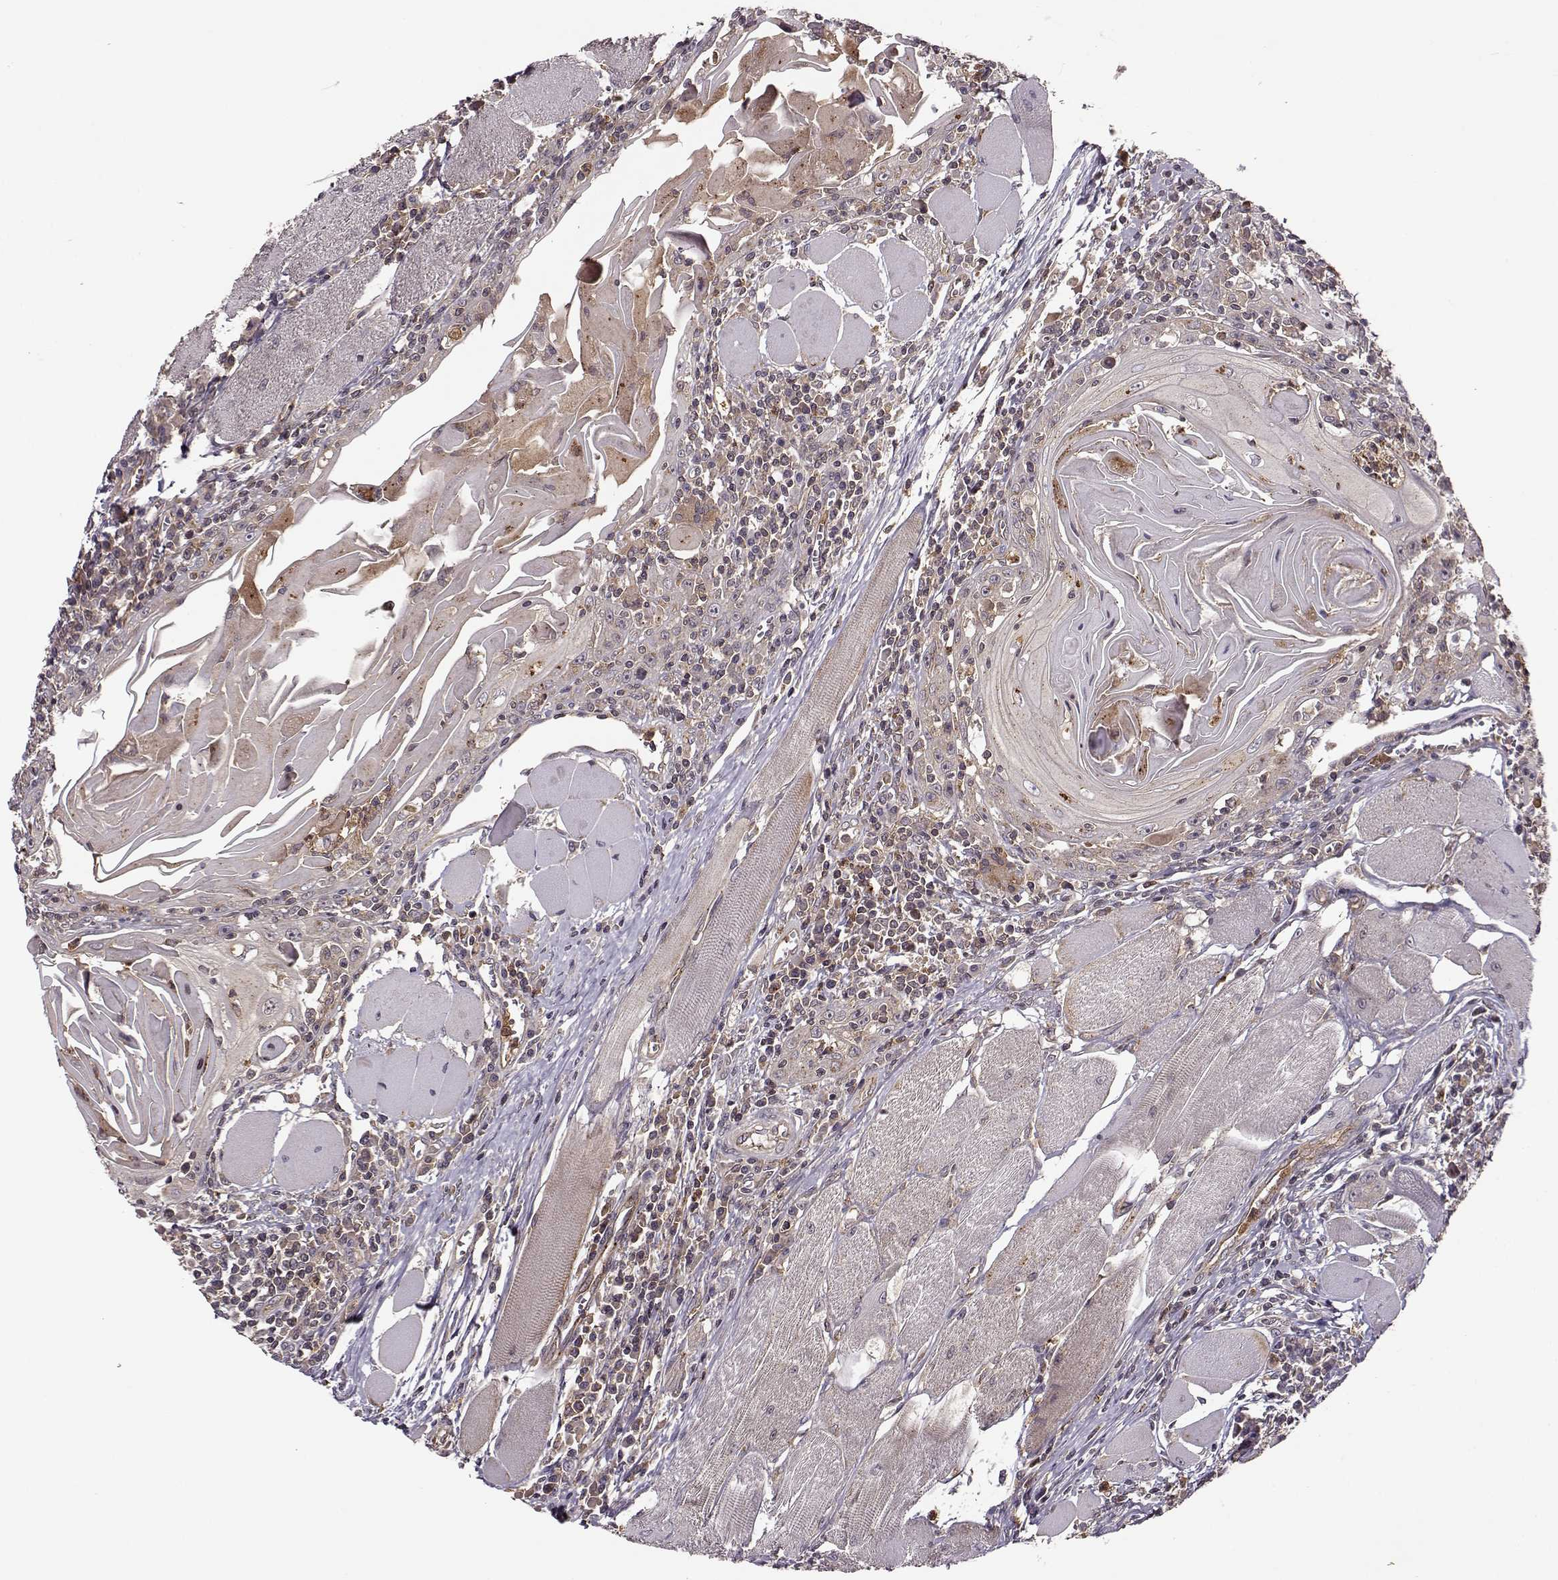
{"staining": {"intensity": "weak", "quantity": ">75%", "location": "cytoplasmic/membranous"}, "tissue": "head and neck cancer", "cell_type": "Tumor cells", "image_type": "cancer", "snomed": [{"axis": "morphology", "description": "Normal tissue, NOS"}, {"axis": "morphology", "description": "Squamous cell carcinoma, NOS"}, {"axis": "topography", "description": "Oral tissue"}, {"axis": "topography", "description": "Head-Neck"}], "caption": "Human head and neck squamous cell carcinoma stained with a protein marker displays weak staining in tumor cells.", "gene": "IFRD2", "patient": {"sex": "male", "age": 52}}